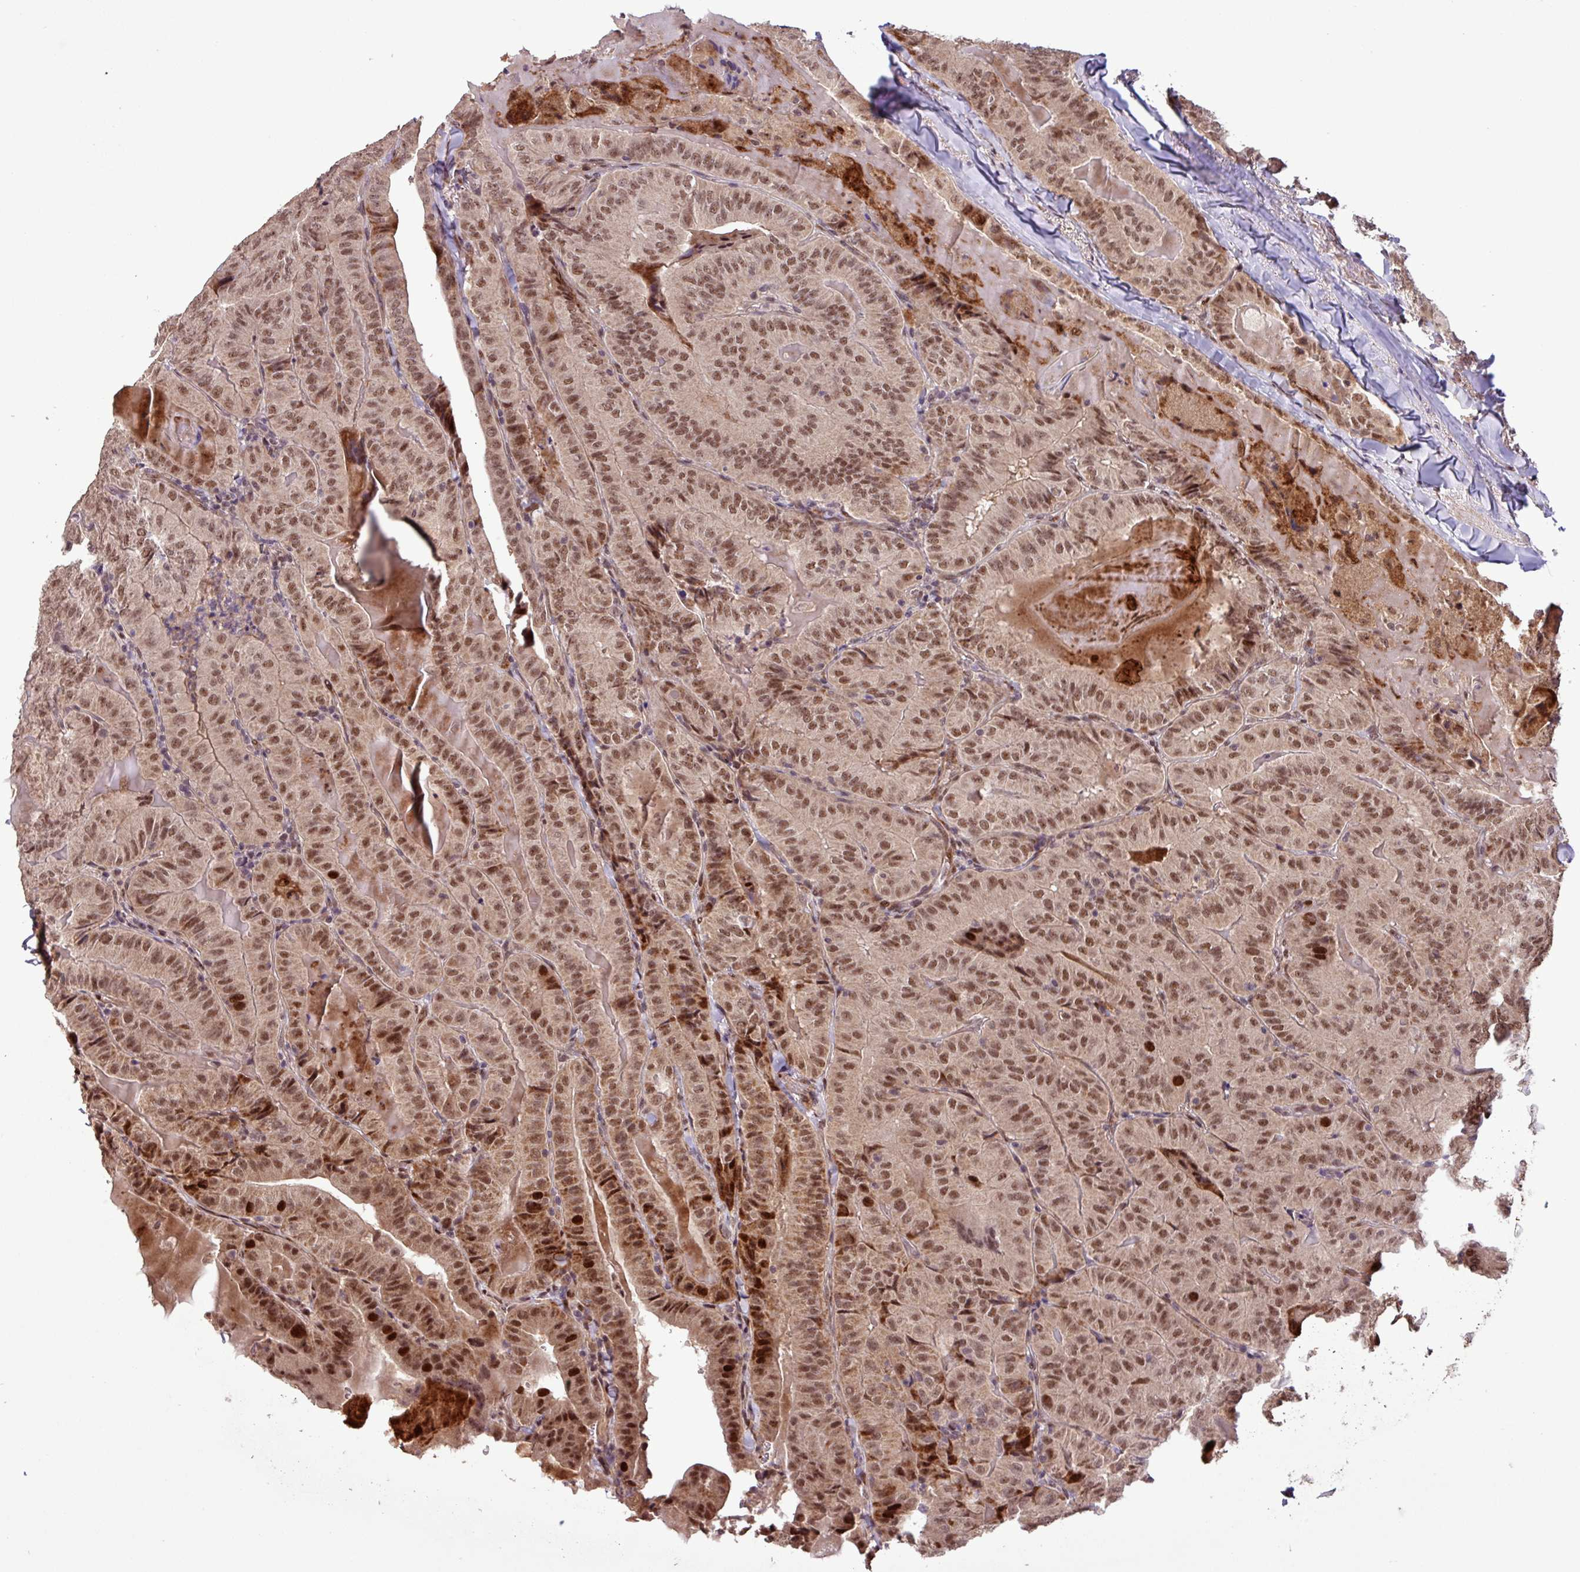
{"staining": {"intensity": "moderate", "quantity": ">75%", "location": "nuclear"}, "tissue": "thyroid cancer", "cell_type": "Tumor cells", "image_type": "cancer", "snomed": [{"axis": "morphology", "description": "Papillary adenocarcinoma, NOS"}, {"axis": "topography", "description": "Thyroid gland"}], "caption": "About >75% of tumor cells in thyroid papillary adenocarcinoma demonstrate moderate nuclear protein staining as visualized by brown immunohistochemical staining.", "gene": "SLC22A24", "patient": {"sex": "female", "age": 68}}